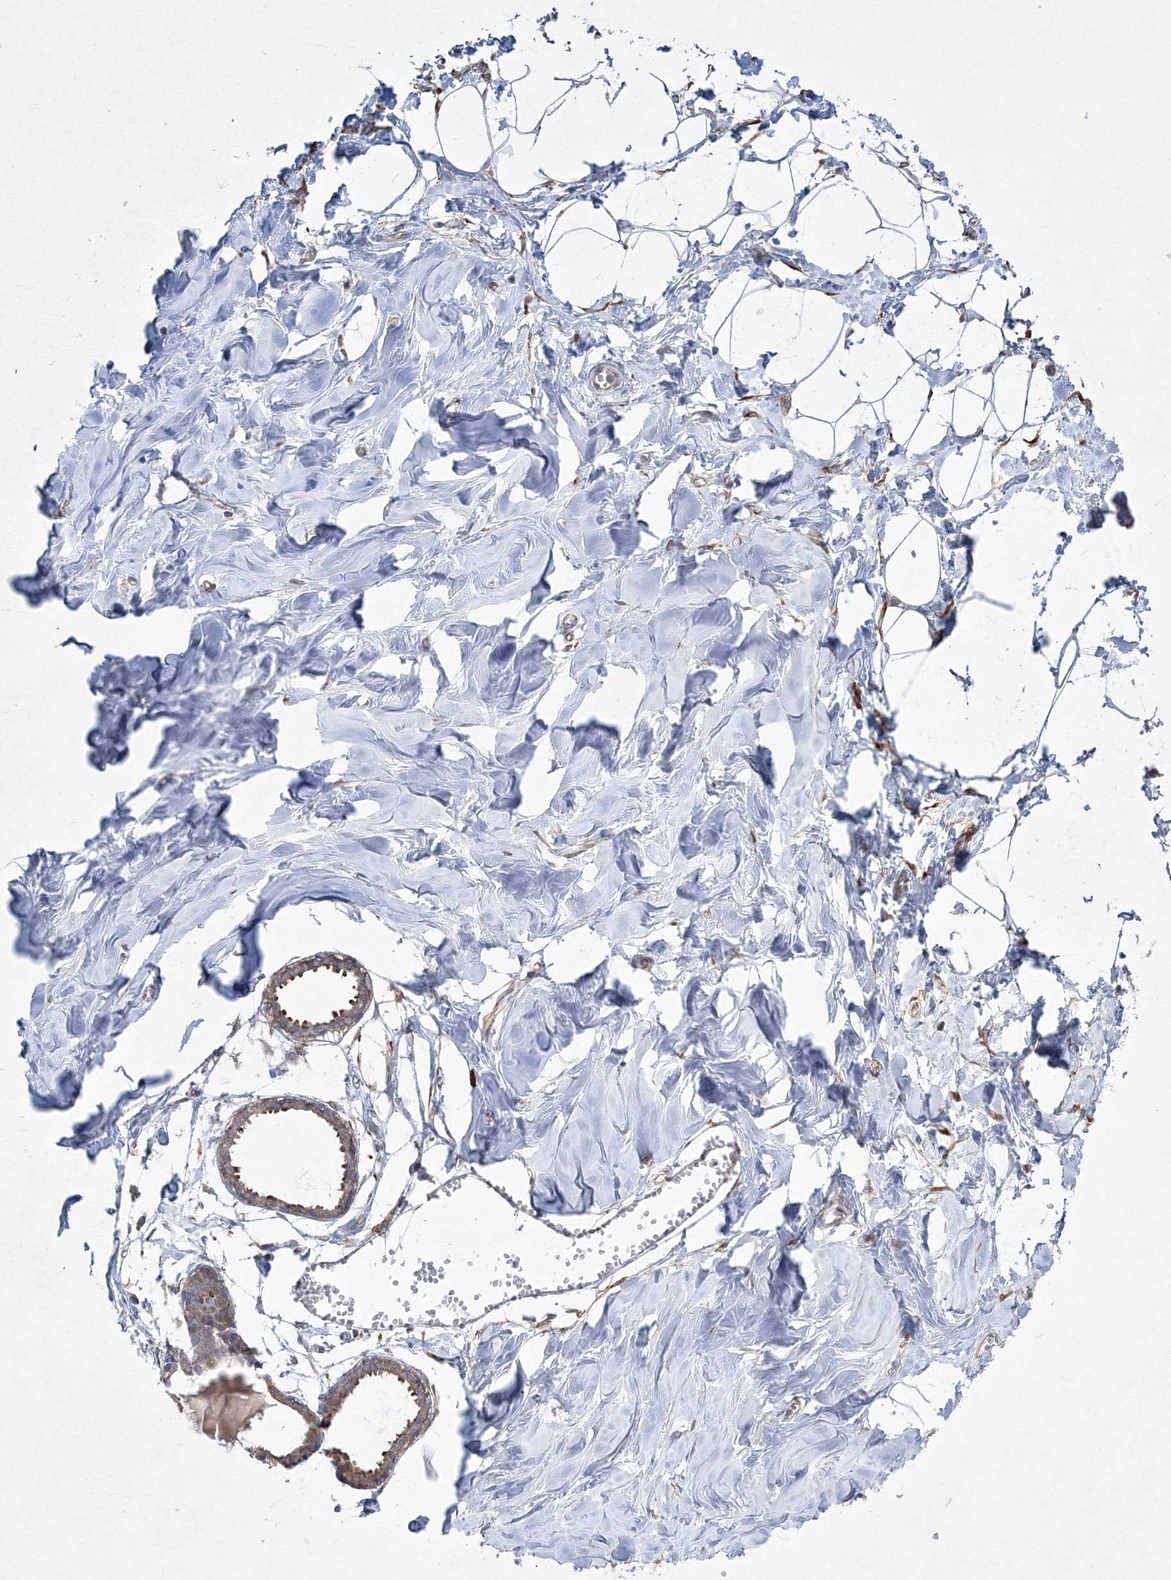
{"staining": {"intensity": "negative", "quantity": "none", "location": "none"}, "tissue": "breast", "cell_type": "Adipocytes", "image_type": "normal", "snomed": [{"axis": "morphology", "description": "Normal tissue, NOS"}, {"axis": "topography", "description": "Breast"}], "caption": "Immunohistochemistry (IHC) of benign breast exhibits no staining in adipocytes. (Brightfield microscopy of DAB (3,3'-diaminobenzidine) IHC at high magnification).", "gene": "FBXL8", "patient": {"sex": "female", "age": 27}}